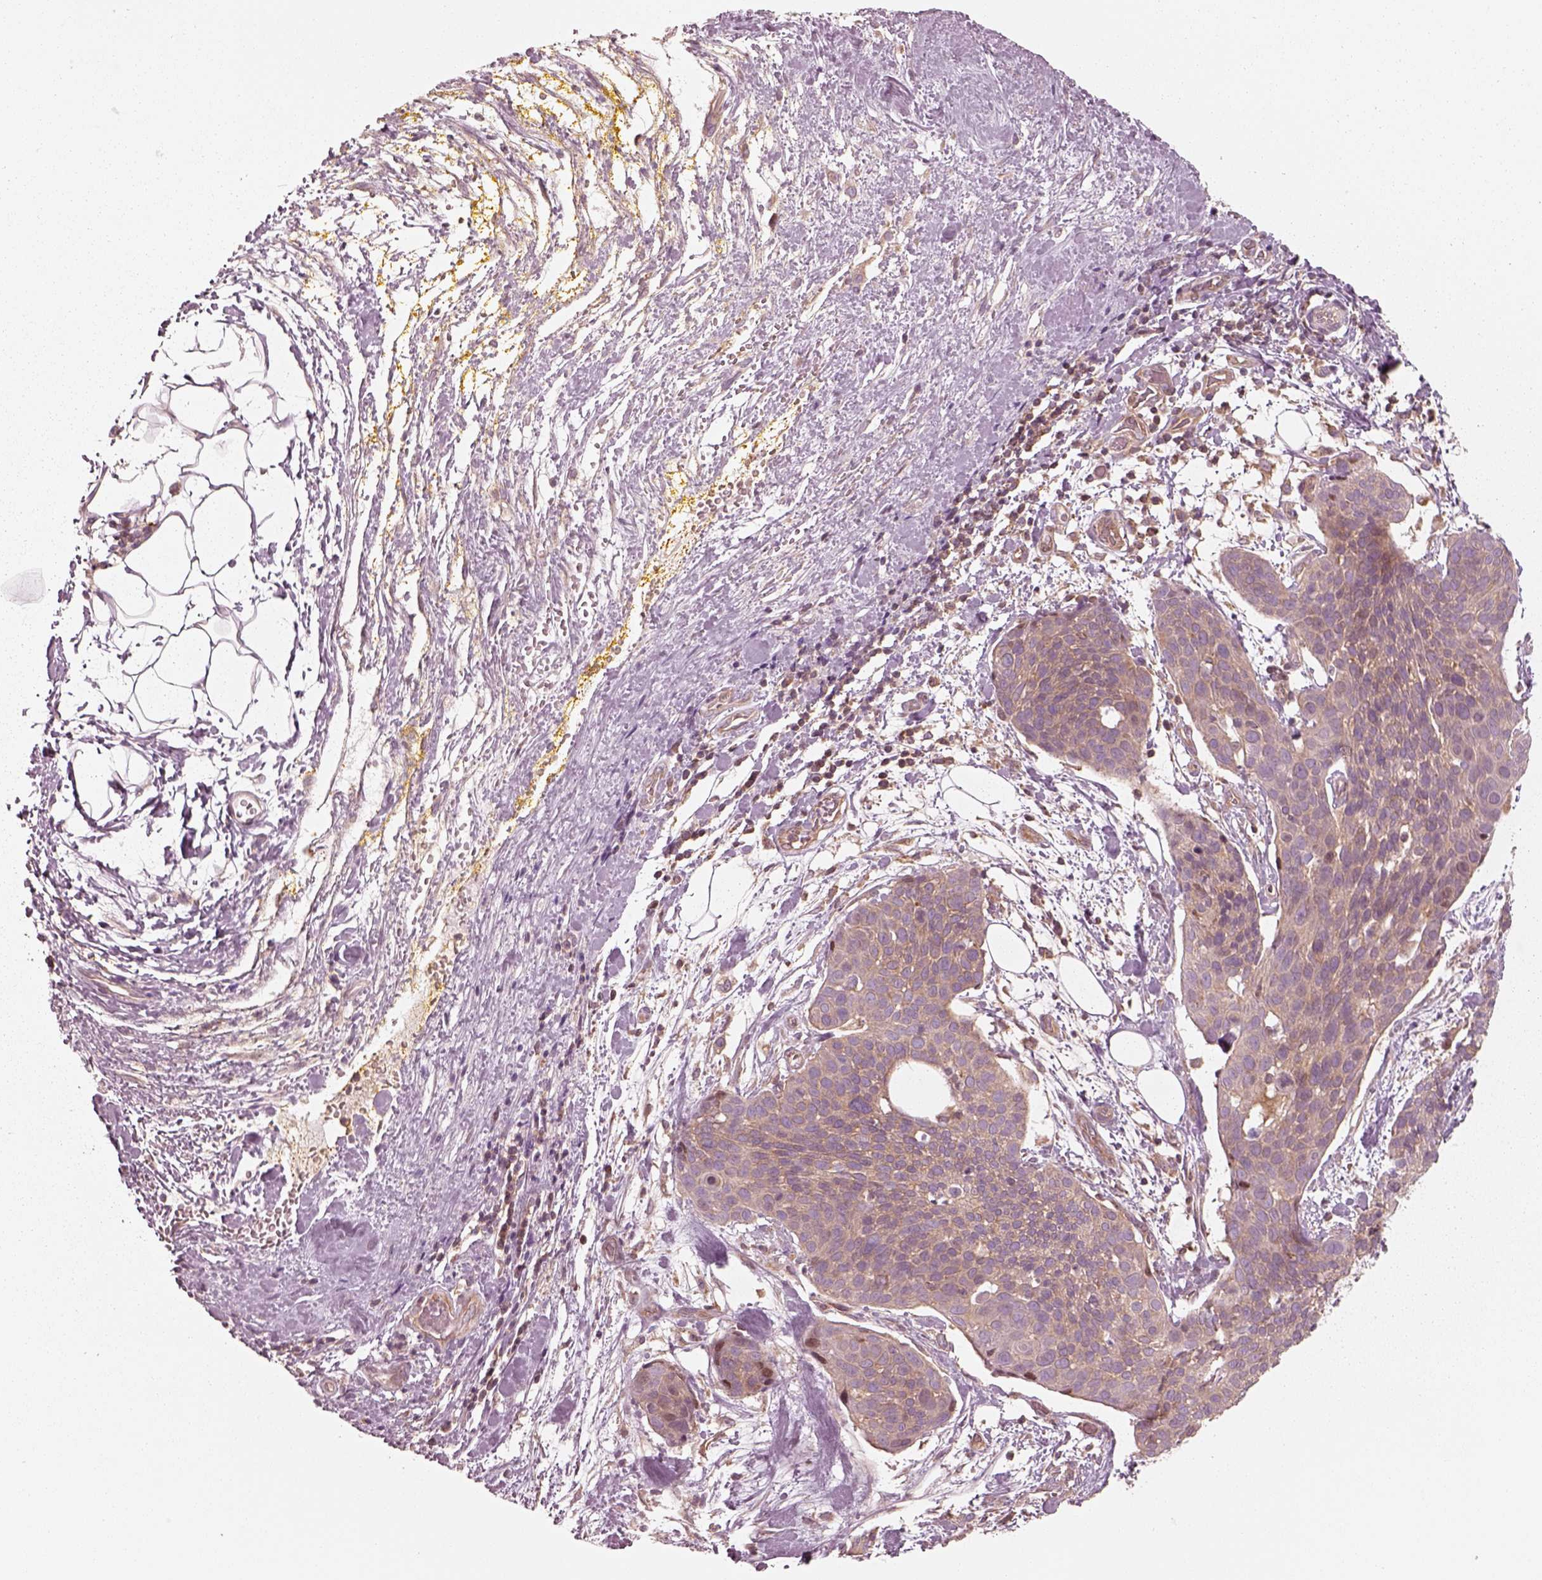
{"staining": {"intensity": "weak", "quantity": ">75%", "location": "cytoplasmic/membranous"}, "tissue": "cervical cancer", "cell_type": "Tumor cells", "image_type": "cancer", "snomed": [{"axis": "morphology", "description": "Squamous cell carcinoma, NOS"}, {"axis": "topography", "description": "Cervix"}], "caption": "Human cervical cancer (squamous cell carcinoma) stained with a protein marker reveals weak staining in tumor cells.", "gene": "CNOT2", "patient": {"sex": "female", "age": 39}}